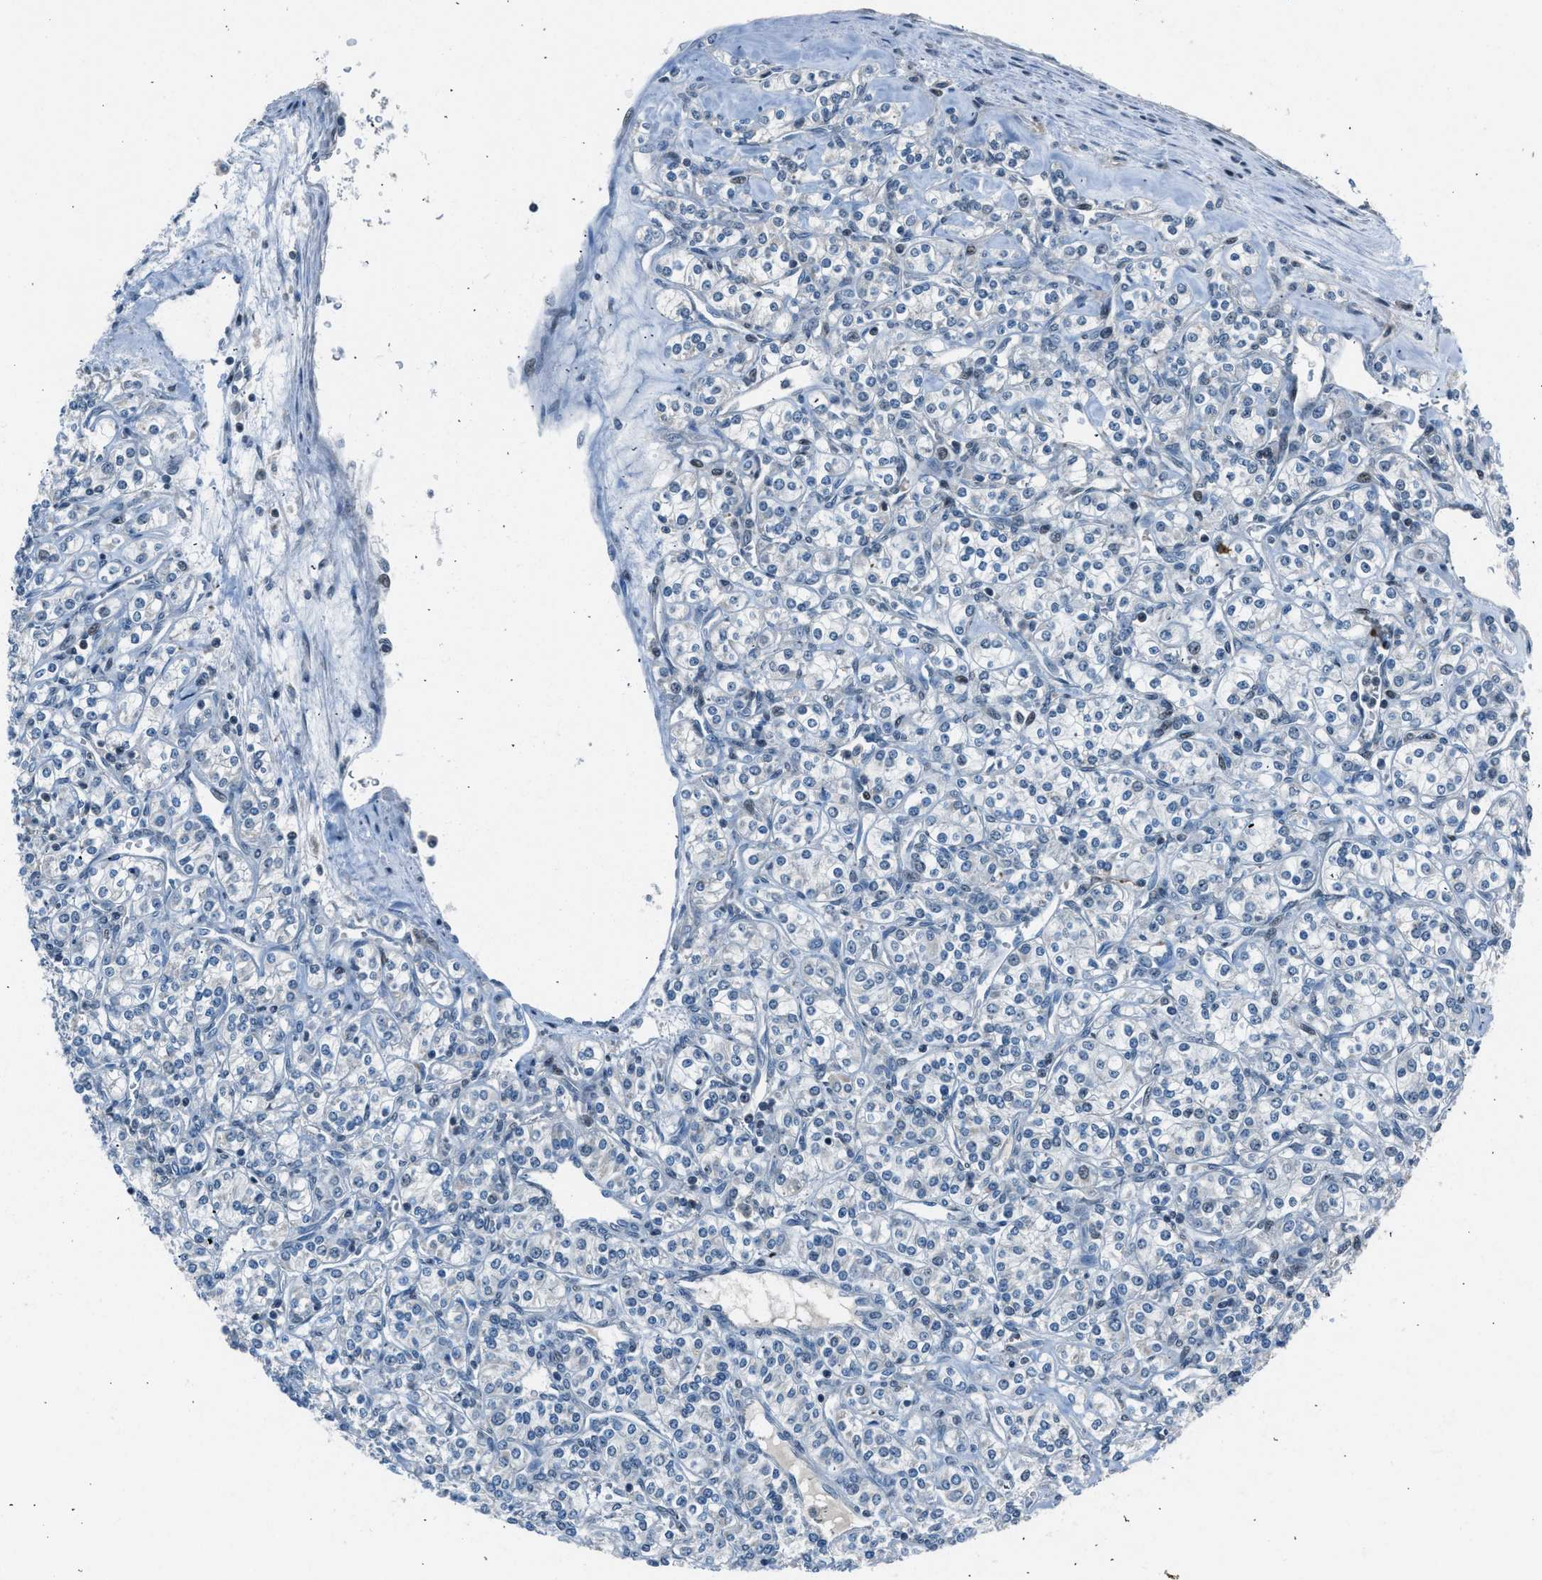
{"staining": {"intensity": "negative", "quantity": "none", "location": "none"}, "tissue": "renal cancer", "cell_type": "Tumor cells", "image_type": "cancer", "snomed": [{"axis": "morphology", "description": "Adenocarcinoma, NOS"}, {"axis": "topography", "description": "Kidney"}], "caption": "IHC image of adenocarcinoma (renal) stained for a protein (brown), which exhibits no staining in tumor cells.", "gene": "LMLN", "patient": {"sex": "male", "age": 77}}